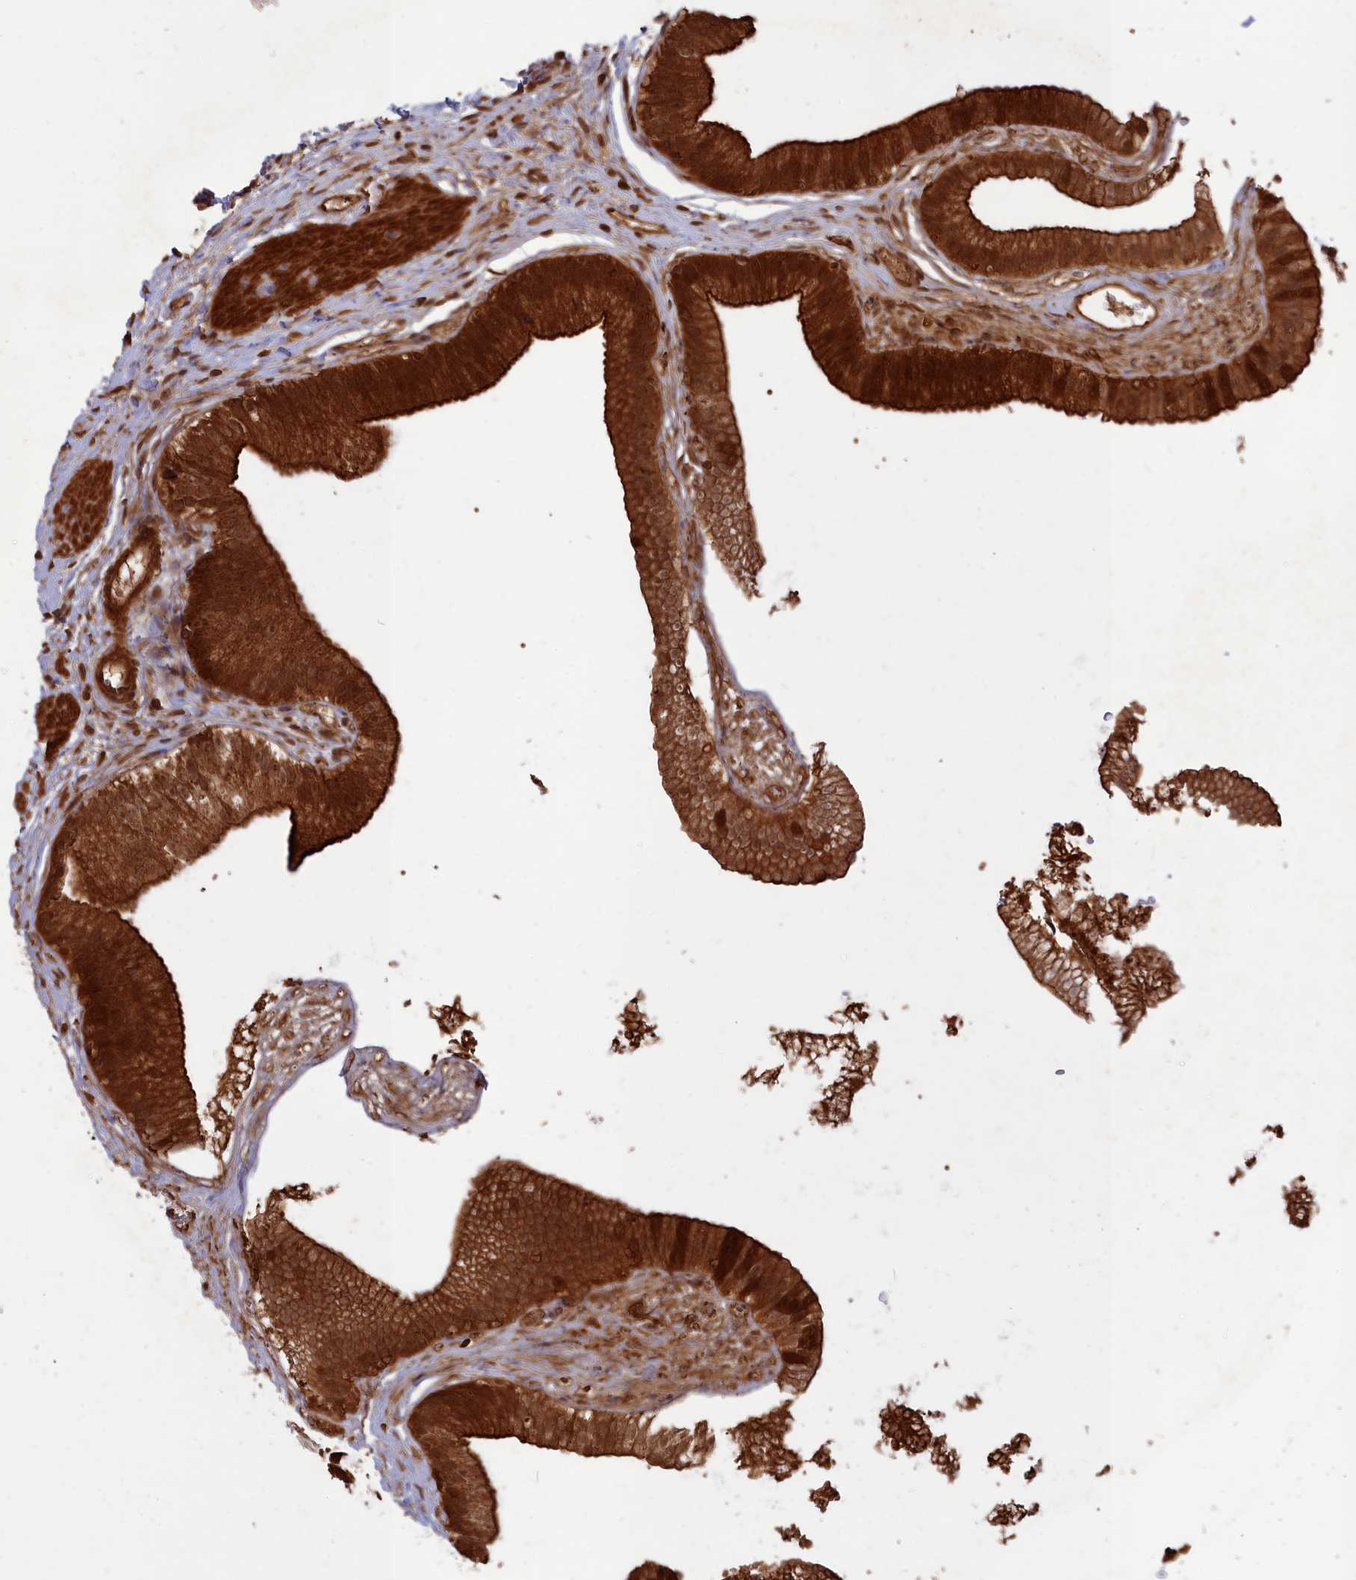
{"staining": {"intensity": "strong", "quantity": ">75%", "location": "cytoplasmic/membranous,nuclear"}, "tissue": "gallbladder", "cell_type": "Glandular cells", "image_type": "normal", "snomed": [{"axis": "morphology", "description": "Normal tissue, NOS"}, {"axis": "topography", "description": "Gallbladder"}], "caption": "Gallbladder stained for a protein shows strong cytoplasmic/membranous,nuclear positivity in glandular cells. (brown staining indicates protein expression, while blue staining denotes nuclei).", "gene": "CCDC174", "patient": {"sex": "female", "age": 54}}